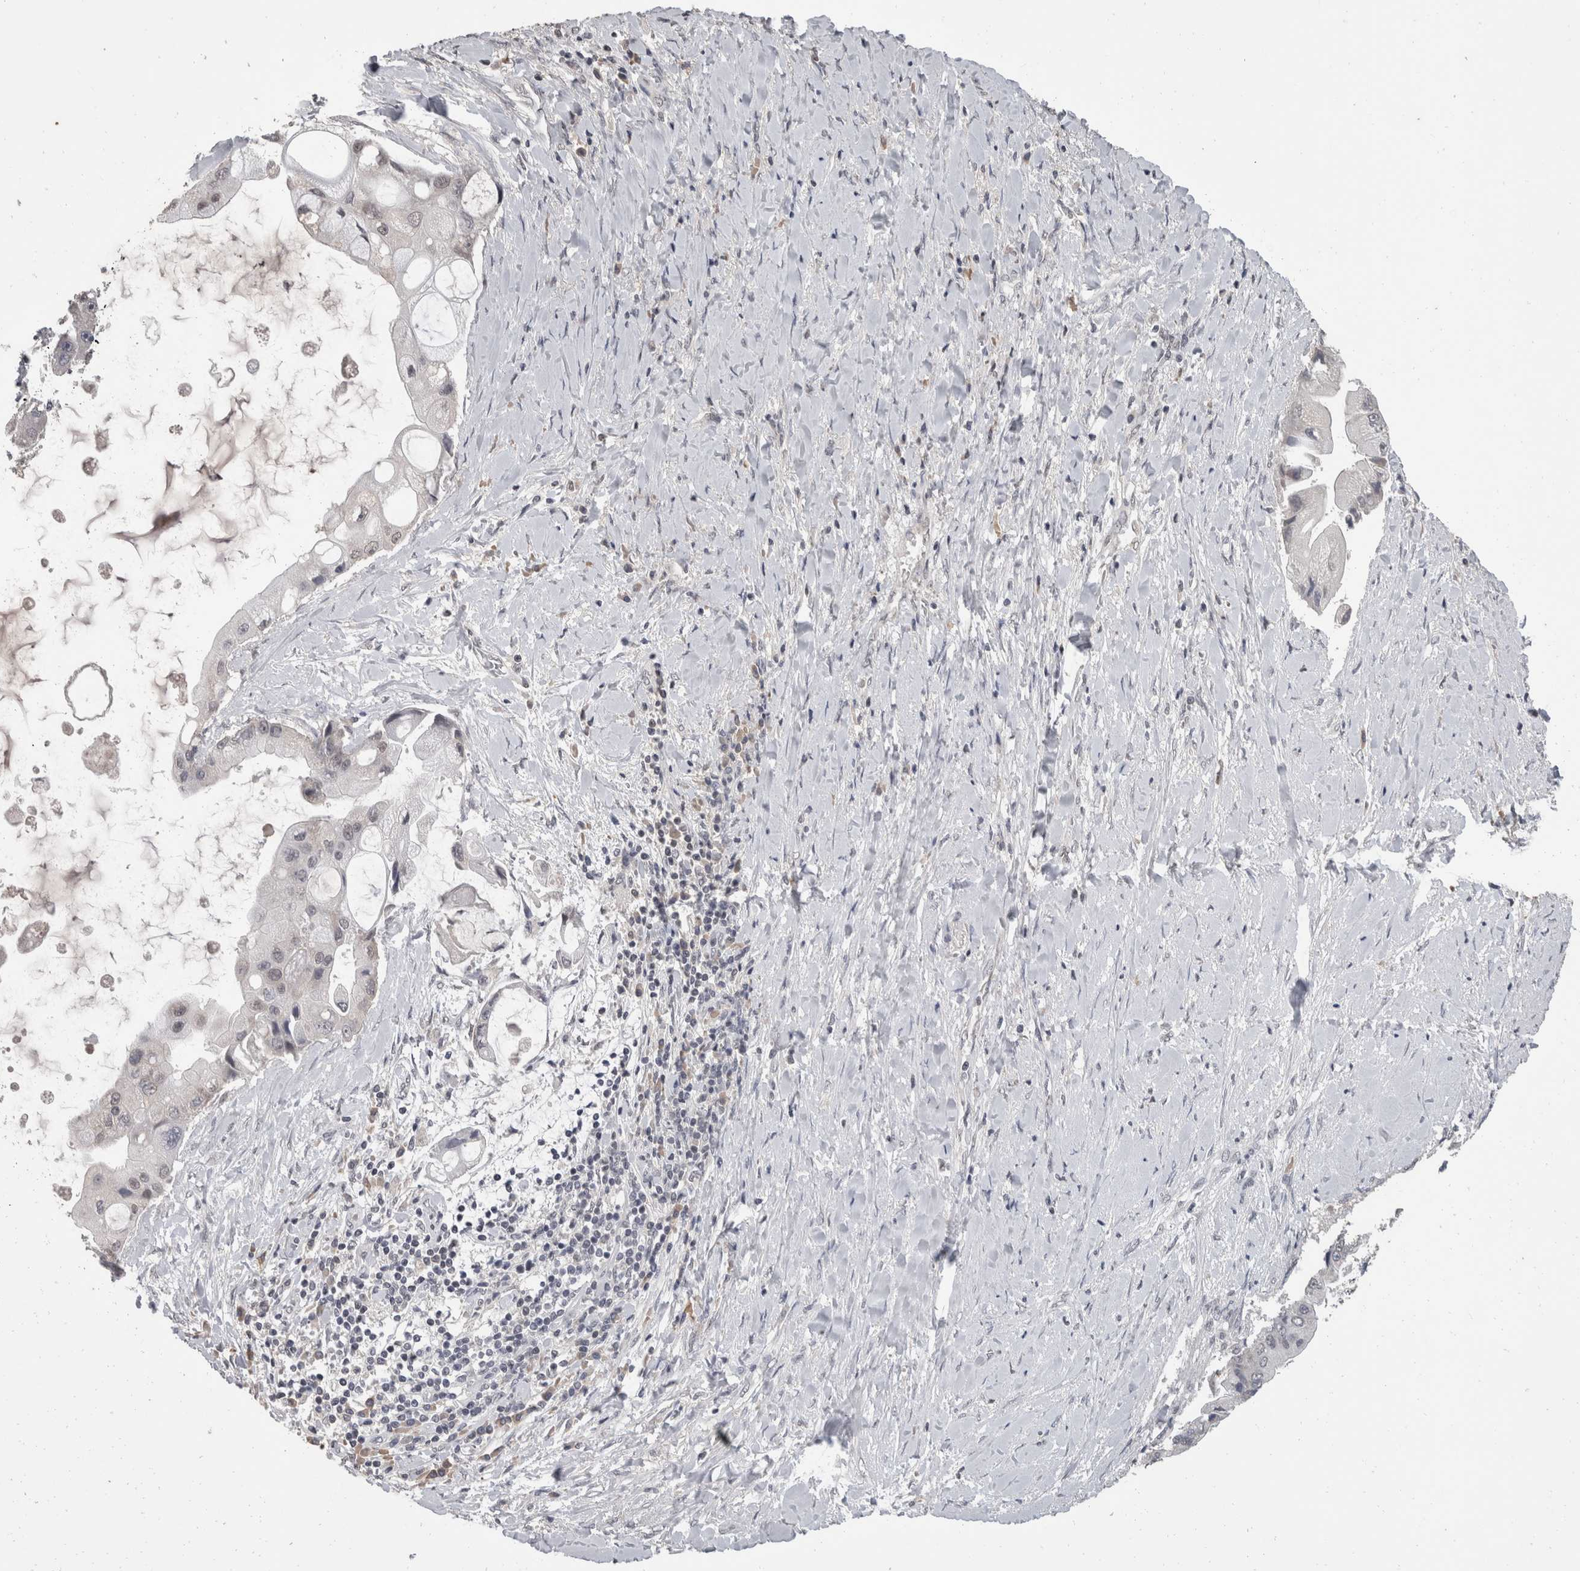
{"staining": {"intensity": "weak", "quantity": "25%-75%", "location": "nuclear"}, "tissue": "liver cancer", "cell_type": "Tumor cells", "image_type": "cancer", "snomed": [{"axis": "morphology", "description": "Cholangiocarcinoma"}, {"axis": "topography", "description": "Liver"}], "caption": "Immunohistochemistry (IHC) of human cholangiocarcinoma (liver) reveals low levels of weak nuclear staining in approximately 25%-75% of tumor cells. Immunohistochemistry (IHC) stains the protein of interest in brown and the nuclei are stained blue.", "gene": "DDX17", "patient": {"sex": "male", "age": 50}}